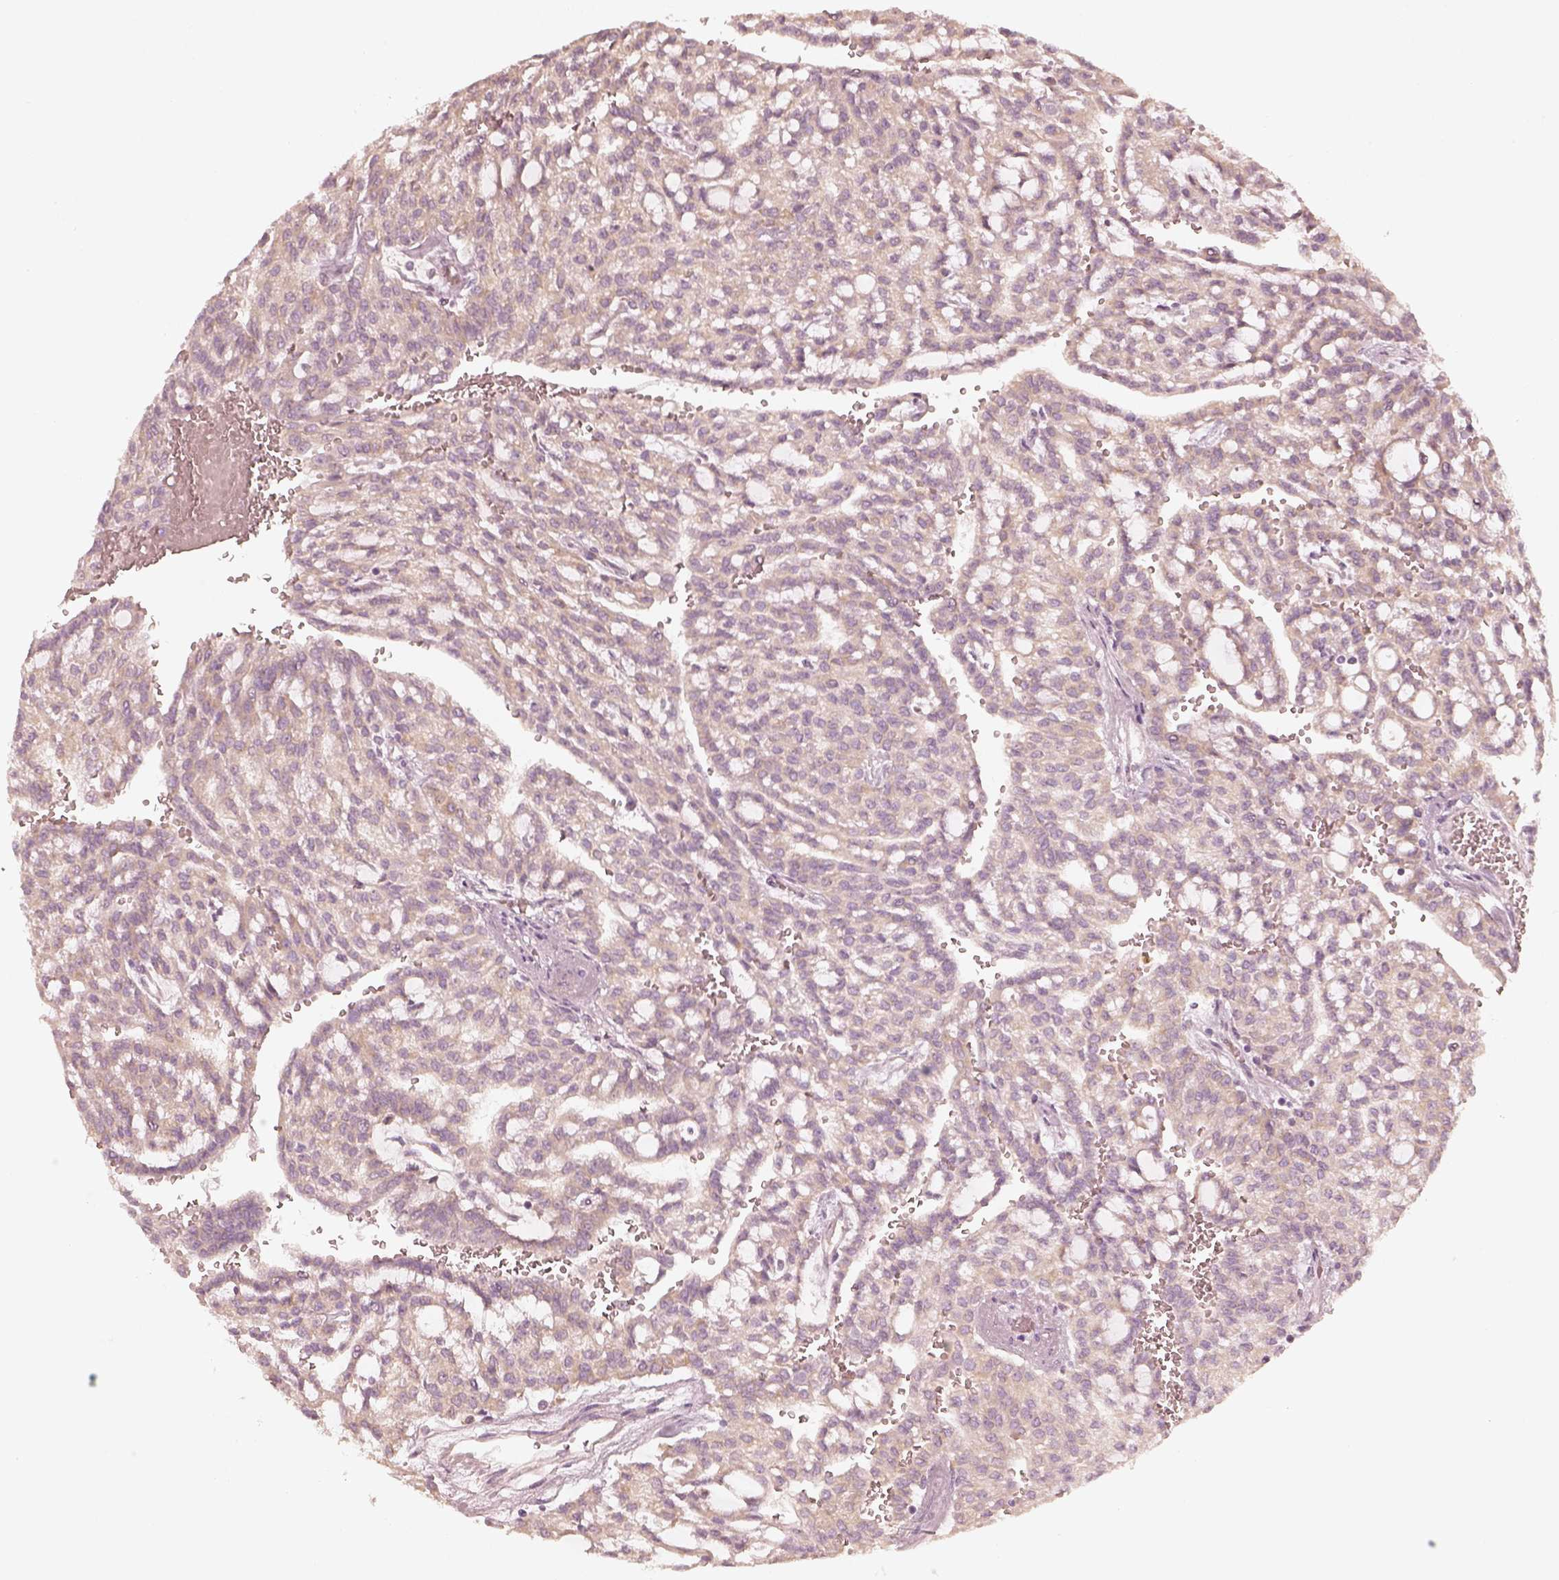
{"staining": {"intensity": "negative", "quantity": "none", "location": "none"}, "tissue": "renal cancer", "cell_type": "Tumor cells", "image_type": "cancer", "snomed": [{"axis": "morphology", "description": "Adenocarcinoma, NOS"}, {"axis": "topography", "description": "Kidney"}], "caption": "Human renal cancer stained for a protein using IHC displays no expression in tumor cells.", "gene": "FMNL2", "patient": {"sex": "male", "age": 63}}